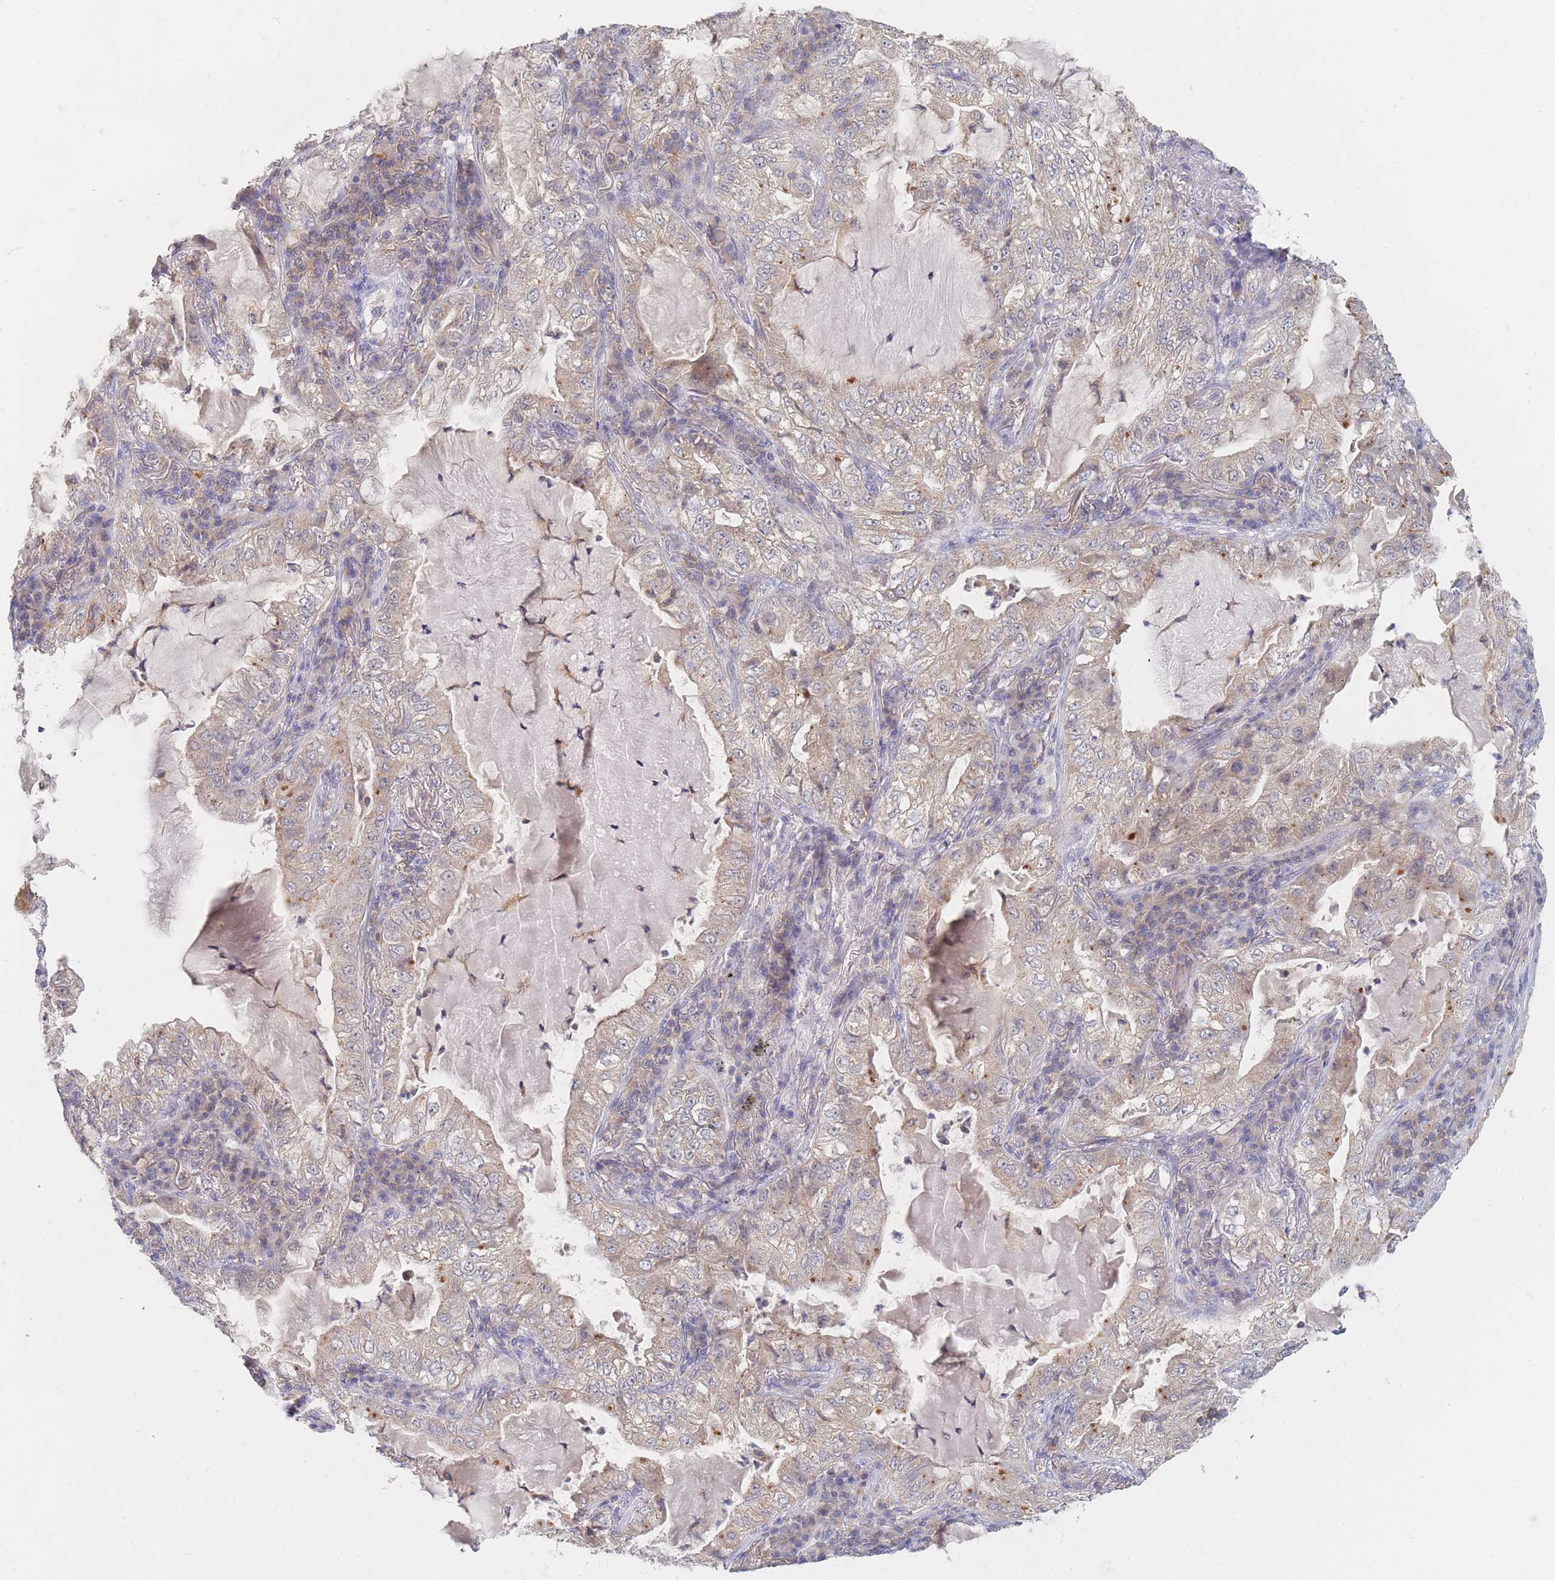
{"staining": {"intensity": "weak", "quantity": ">75%", "location": "cytoplasmic/membranous"}, "tissue": "lung cancer", "cell_type": "Tumor cells", "image_type": "cancer", "snomed": [{"axis": "morphology", "description": "Adenocarcinoma, NOS"}, {"axis": "topography", "description": "Lung"}], "caption": "DAB immunohistochemical staining of human lung adenocarcinoma reveals weak cytoplasmic/membranous protein positivity in about >75% of tumor cells. The staining was performed using DAB (3,3'-diaminobenzidine) to visualize the protein expression in brown, while the nuclei were stained in blue with hematoxylin (Magnification: 20x).", "gene": "PPP6C", "patient": {"sex": "female", "age": 73}}